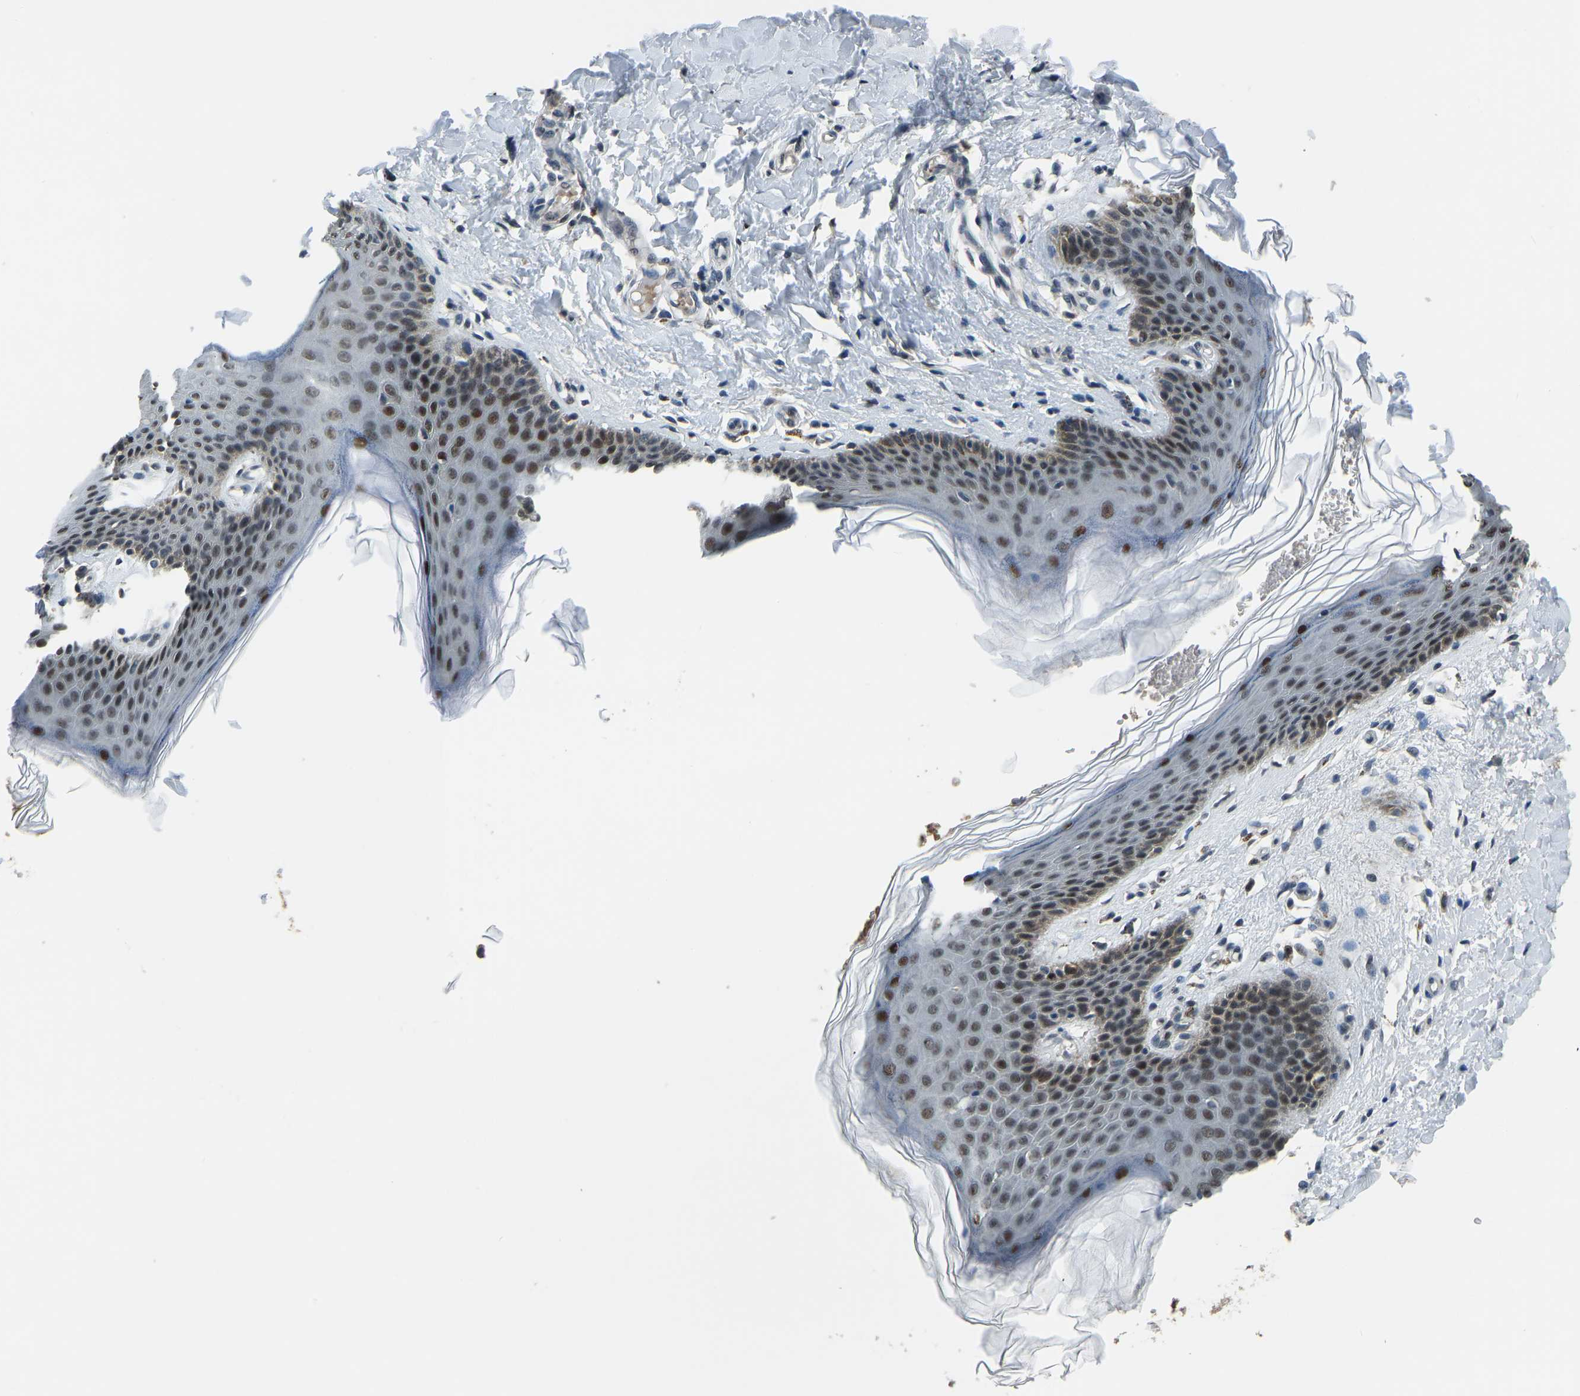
{"staining": {"intensity": "moderate", "quantity": ">75%", "location": "nuclear"}, "tissue": "skin", "cell_type": "Epidermal cells", "image_type": "normal", "snomed": [{"axis": "morphology", "description": "Normal tissue, NOS"}, {"axis": "topography", "description": "Vulva"}], "caption": "This micrograph exhibits IHC staining of unremarkable human skin, with medium moderate nuclear positivity in approximately >75% of epidermal cells.", "gene": "FOS", "patient": {"sex": "female", "age": 66}}